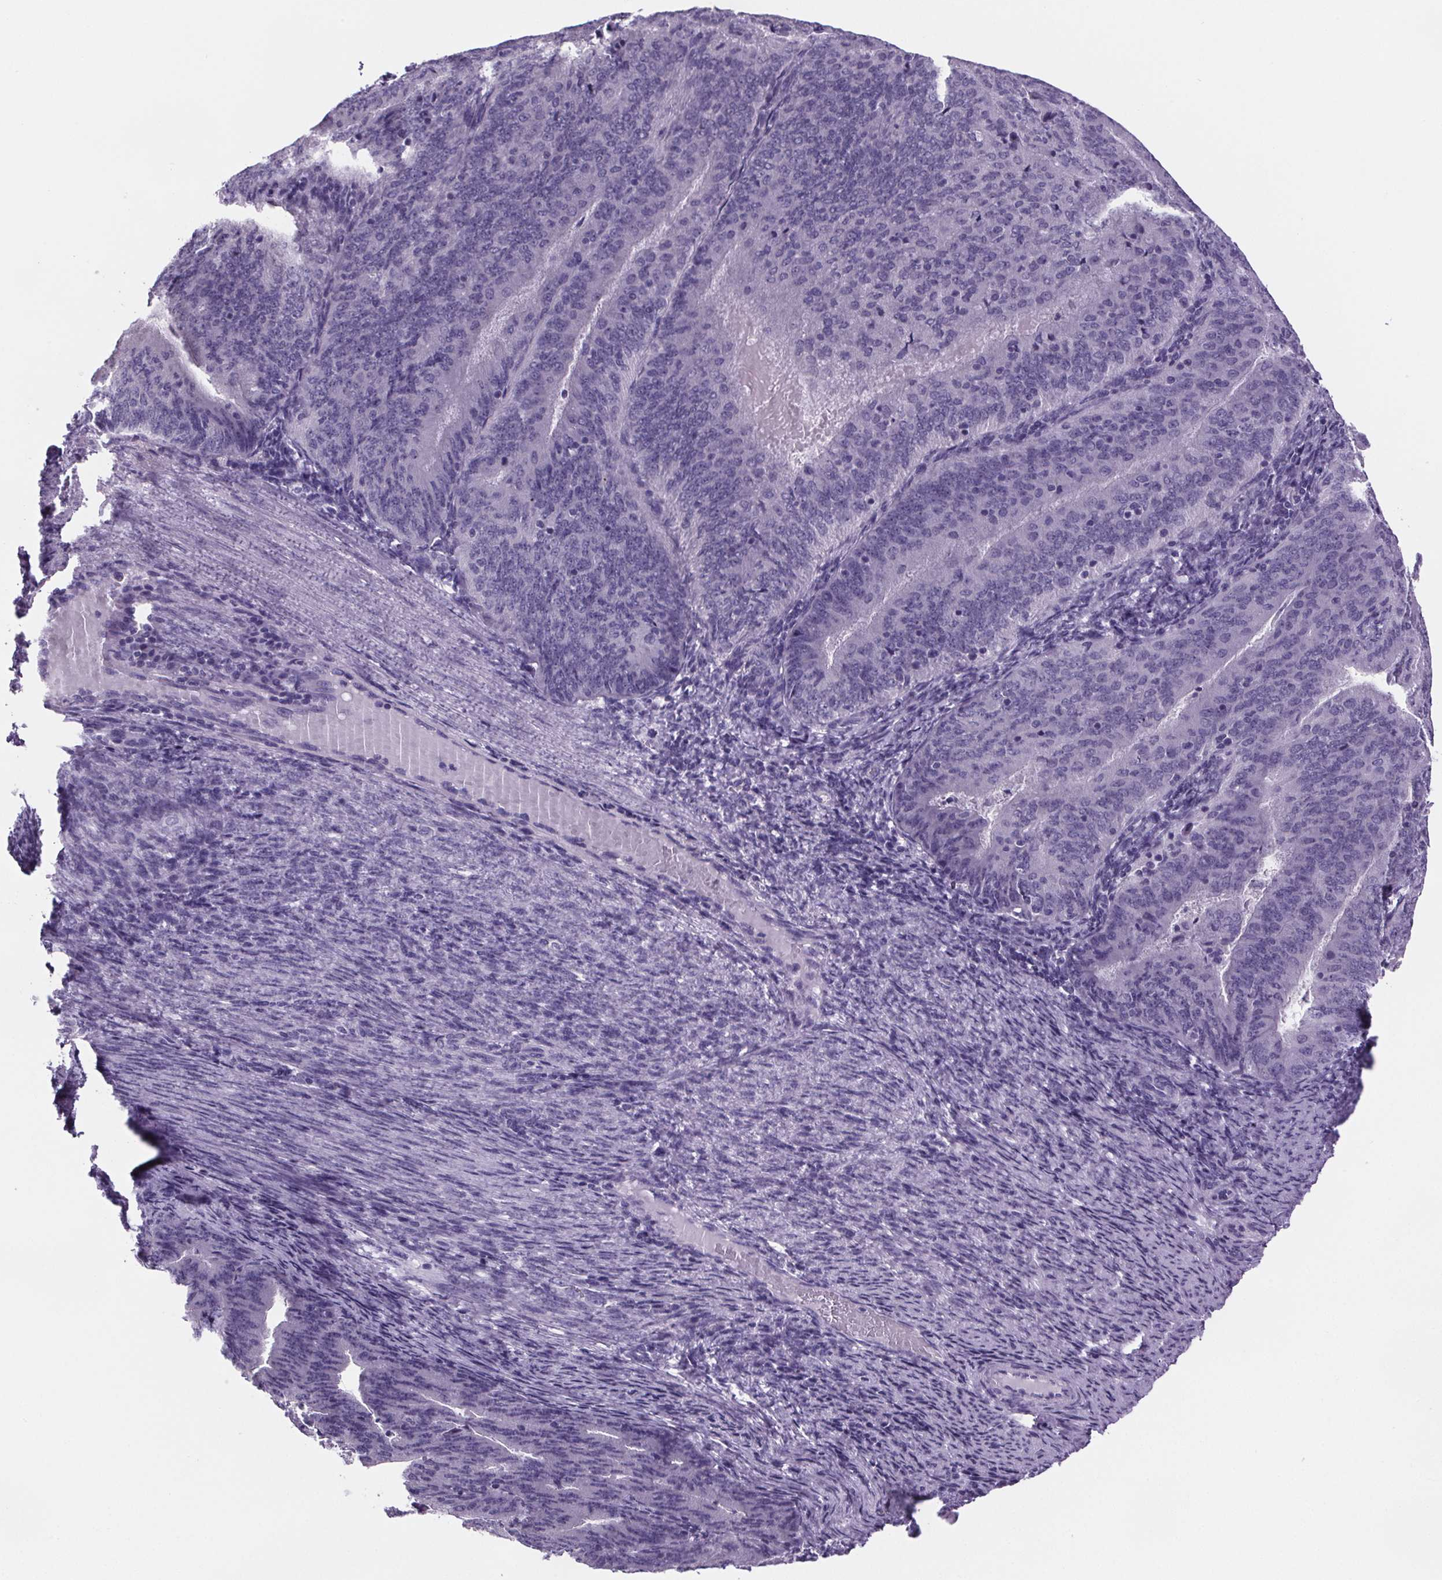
{"staining": {"intensity": "negative", "quantity": "none", "location": "none"}, "tissue": "endometrial cancer", "cell_type": "Tumor cells", "image_type": "cancer", "snomed": [{"axis": "morphology", "description": "Adenocarcinoma, NOS"}, {"axis": "topography", "description": "Endometrium"}], "caption": "This is an IHC histopathology image of human endometrial cancer. There is no expression in tumor cells.", "gene": "CUBN", "patient": {"sex": "female", "age": 57}}